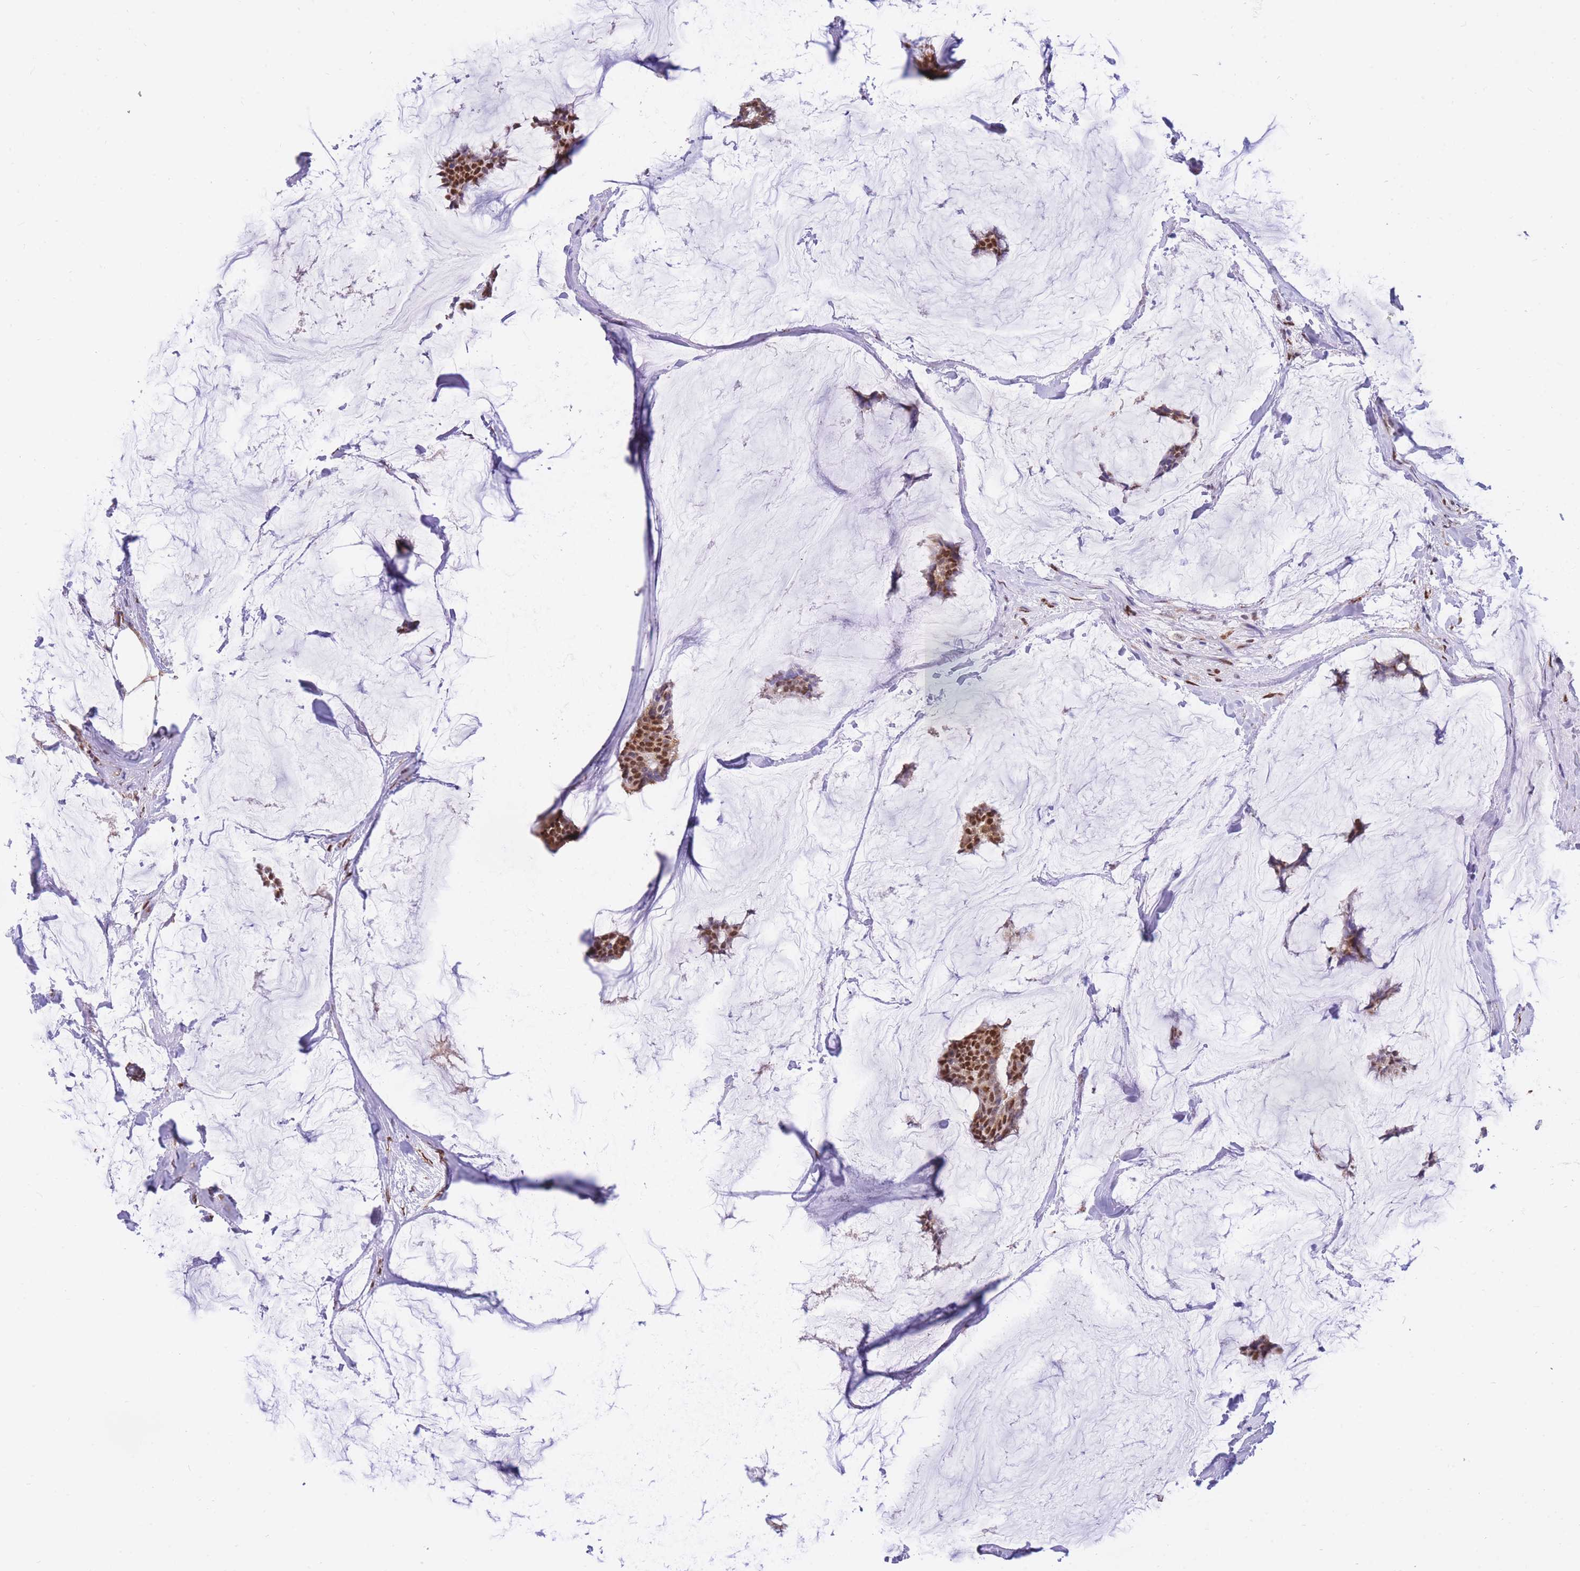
{"staining": {"intensity": "moderate", "quantity": ">75%", "location": "nuclear"}, "tissue": "breast cancer", "cell_type": "Tumor cells", "image_type": "cancer", "snomed": [{"axis": "morphology", "description": "Duct carcinoma"}, {"axis": "topography", "description": "Breast"}], "caption": "Moderate nuclear expression for a protein is seen in about >75% of tumor cells of breast cancer (infiltrating ductal carcinoma) using immunohistochemistry (IHC).", "gene": "FAM153A", "patient": {"sex": "female", "age": 93}}